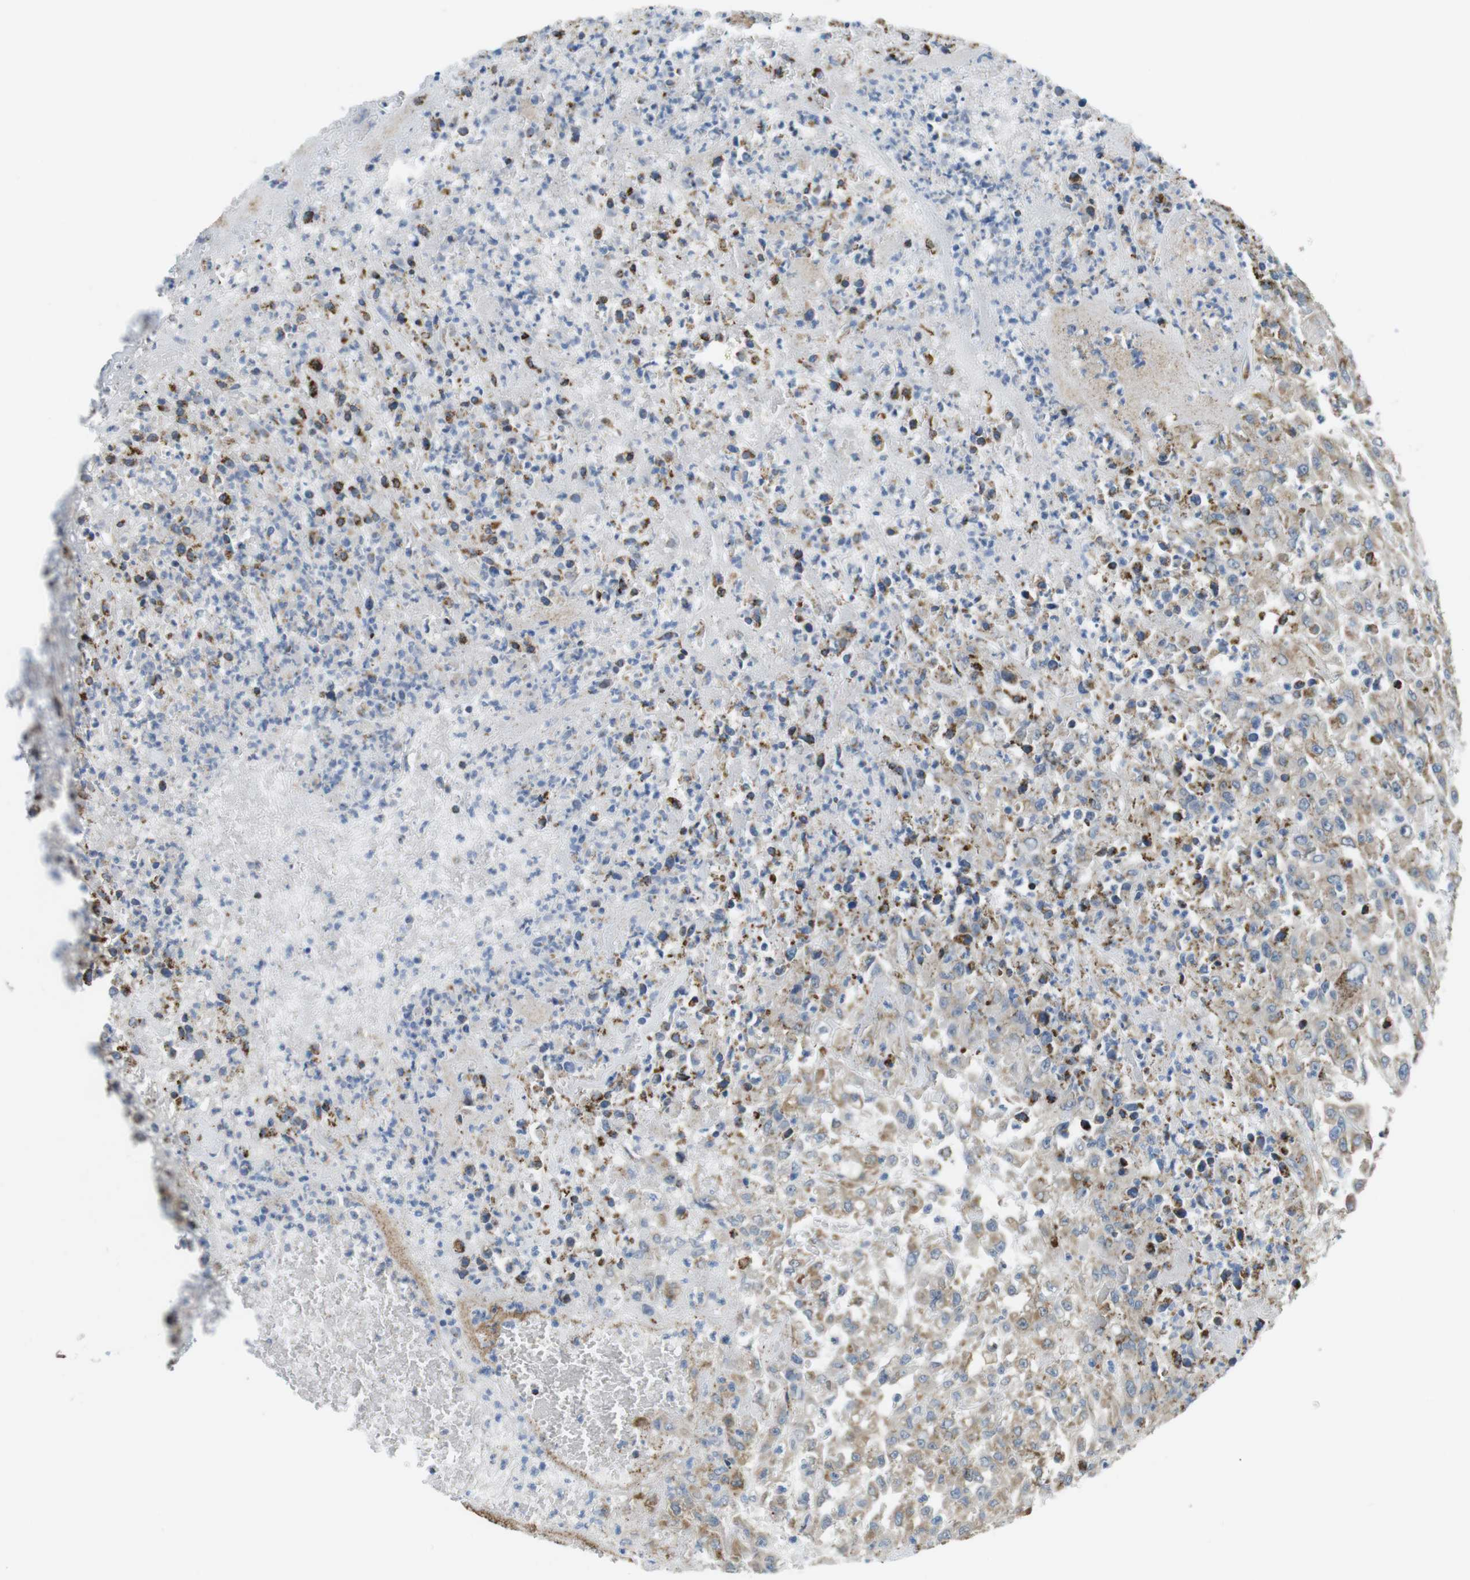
{"staining": {"intensity": "weak", "quantity": ">75%", "location": "cytoplasmic/membranous"}, "tissue": "urothelial cancer", "cell_type": "Tumor cells", "image_type": "cancer", "snomed": [{"axis": "morphology", "description": "Urothelial carcinoma, High grade"}, {"axis": "topography", "description": "Urinary bladder"}], "caption": "There is low levels of weak cytoplasmic/membranous positivity in tumor cells of high-grade urothelial carcinoma, as demonstrated by immunohistochemical staining (brown color).", "gene": "GRIK2", "patient": {"sex": "male", "age": 46}}